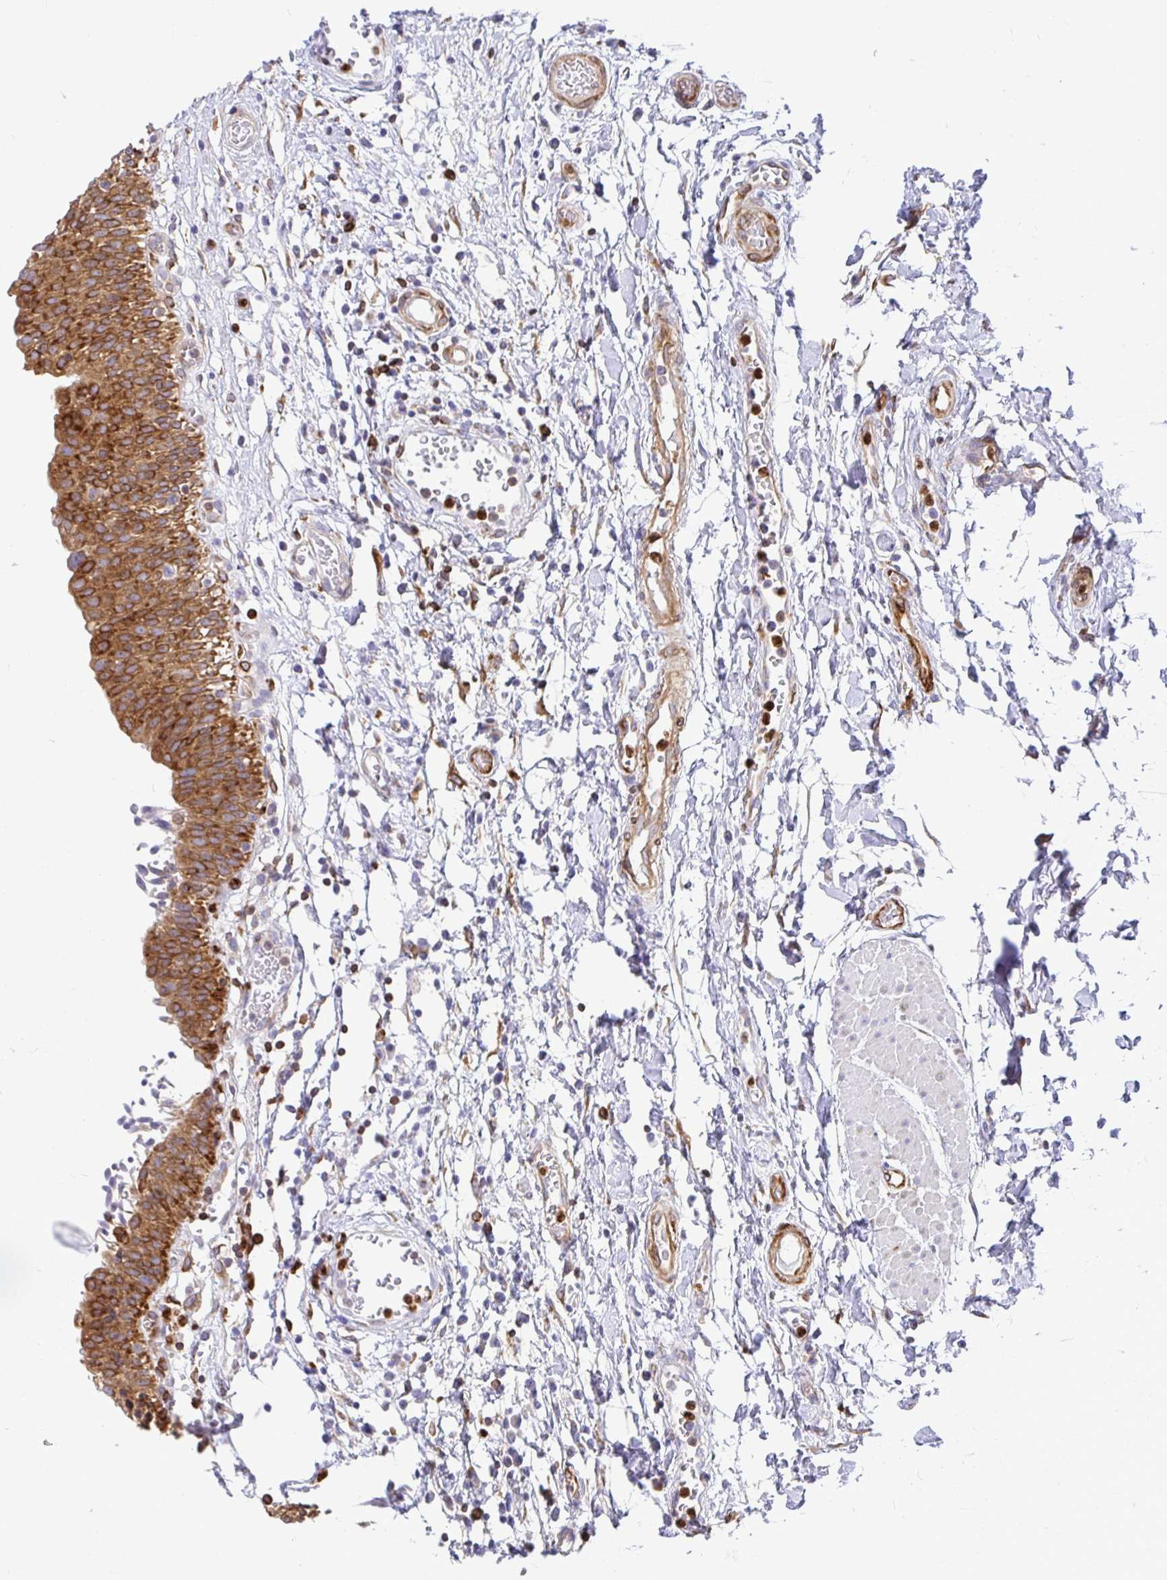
{"staining": {"intensity": "moderate", "quantity": ">75%", "location": "cytoplasmic/membranous"}, "tissue": "urinary bladder", "cell_type": "Urothelial cells", "image_type": "normal", "snomed": [{"axis": "morphology", "description": "Normal tissue, NOS"}, {"axis": "topography", "description": "Urinary bladder"}], "caption": "The photomicrograph reveals staining of normal urinary bladder, revealing moderate cytoplasmic/membranous protein positivity (brown color) within urothelial cells.", "gene": "TP53I11", "patient": {"sex": "male", "age": 64}}